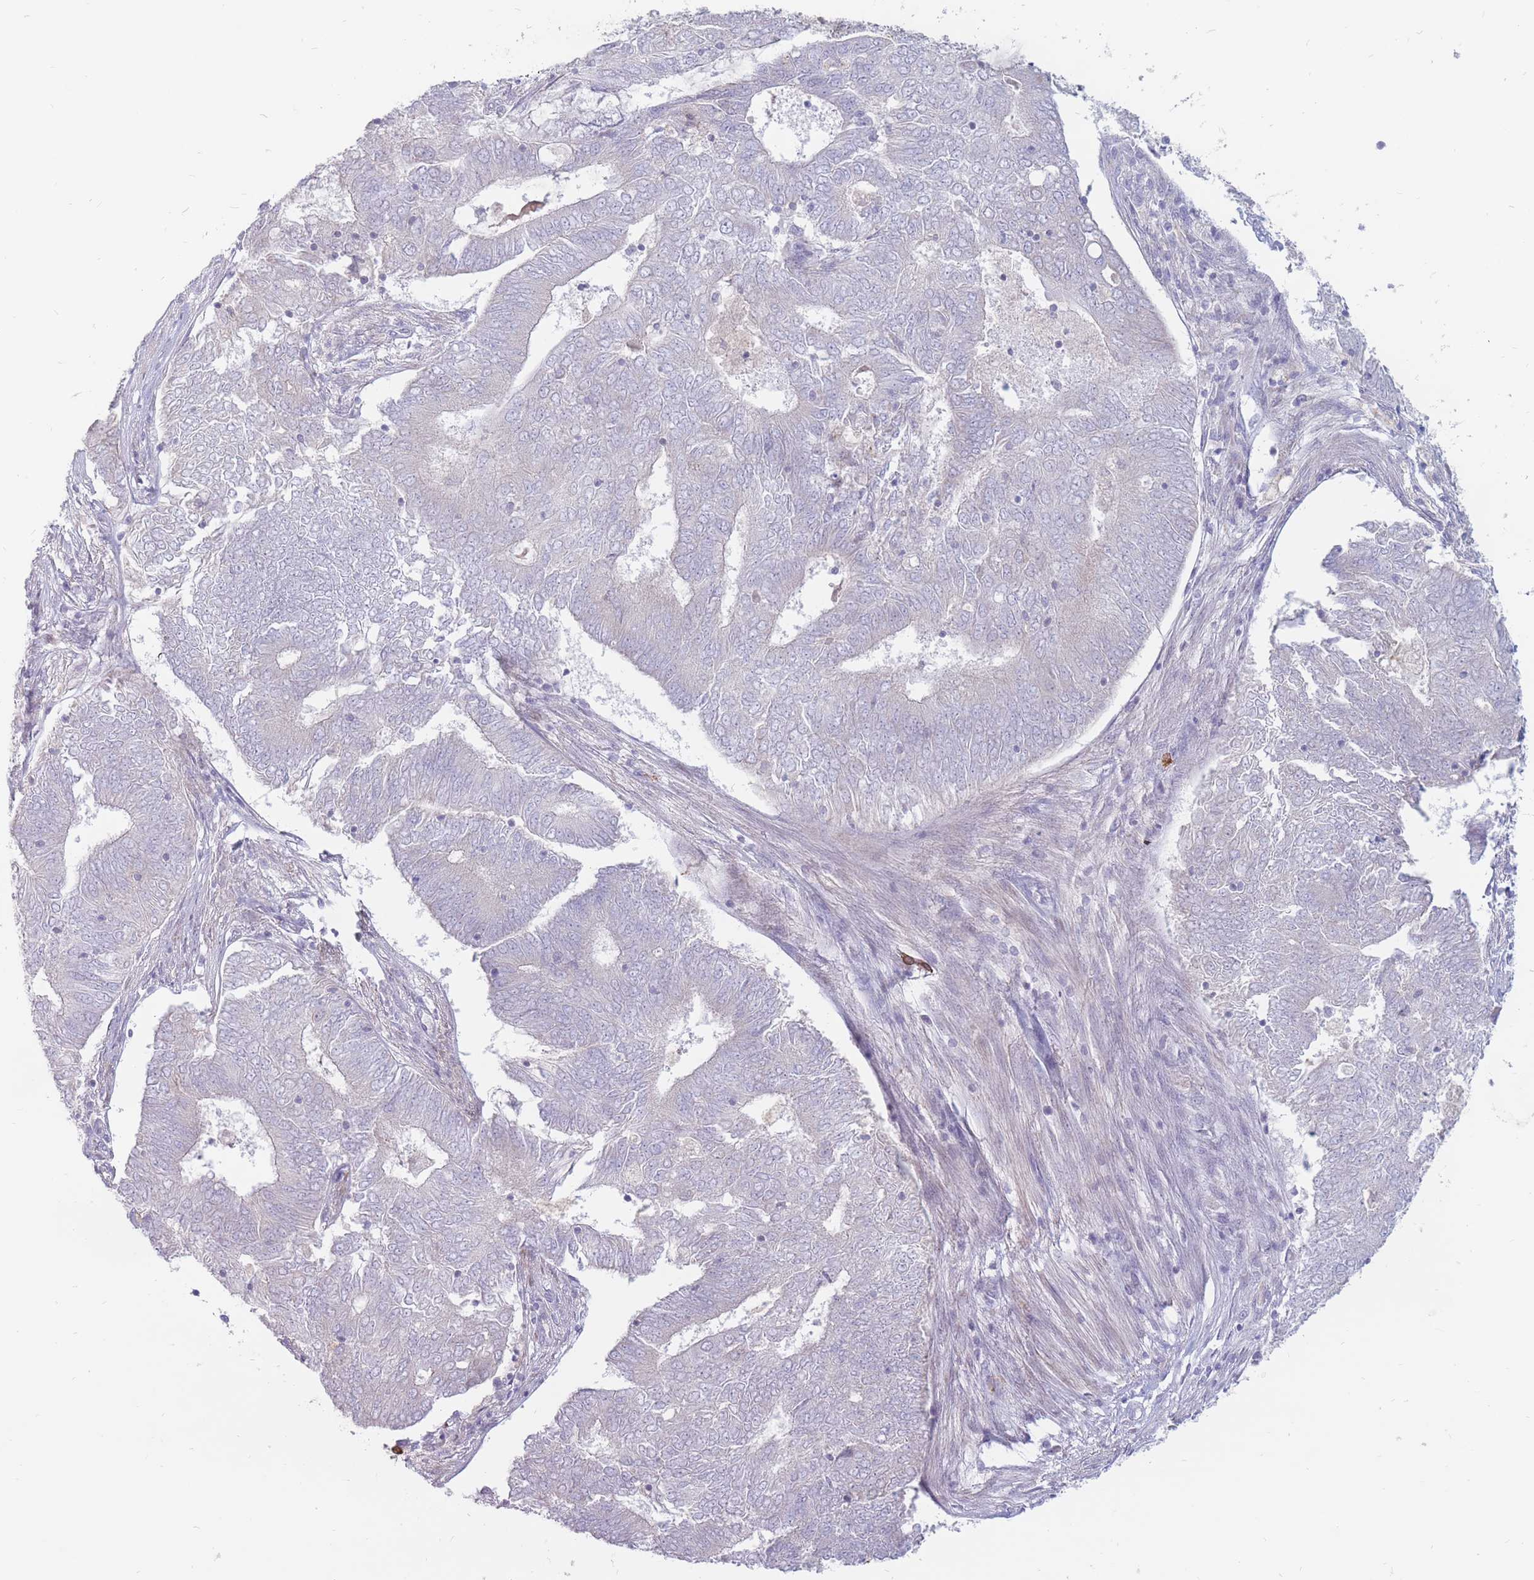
{"staining": {"intensity": "negative", "quantity": "none", "location": "none"}, "tissue": "endometrial cancer", "cell_type": "Tumor cells", "image_type": "cancer", "snomed": [{"axis": "morphology", "description": "Adenocarcinoma, NOS"}, {"axis": "topography", "description": "Endometrium"}], "caption": "Immunohistochemistry image of neoplastic tissue: endometrial cancer stained with DAB (3,3'-diaminobenzidine) exhibits no significant protein positivity in tumor cells.", "gene": "PTGDR", "patient": {"sex": "female", "age": 62}}